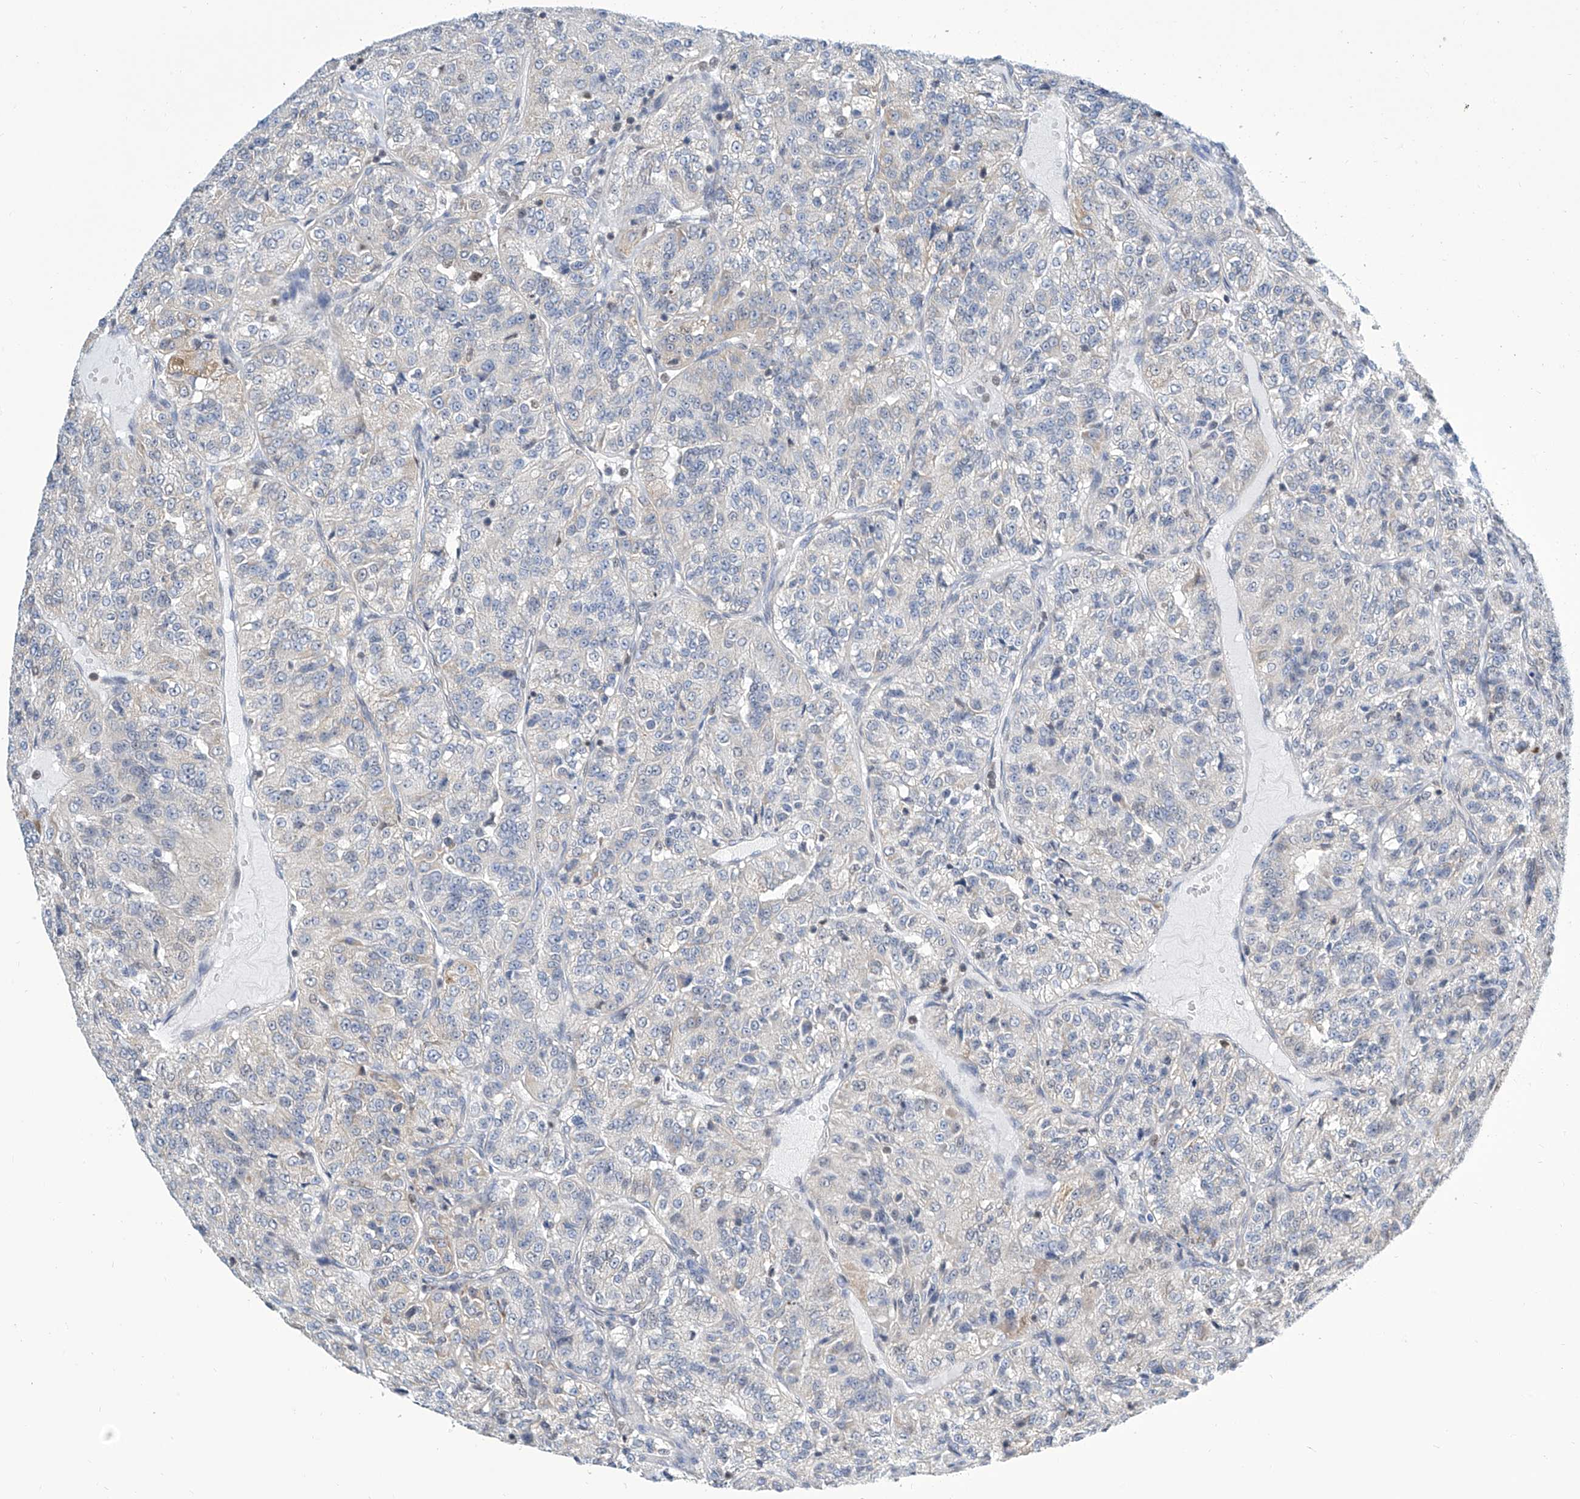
{"staining": {"intensity": "negative", "quantity": "none", "location": "none"}, "tissue": "renal cancer", "cell_type": "Tumor cells", "image_type": "cancer", "snomed": [{"axis": "morphology", "description": "Adenocarcinoma, NOS"}, {"axis": "topography", "description": "Kidney"}], "caption": "A histopathology image of human renal cancer (adenocarcinoma) is negative for staining in tumor cells.", "gene": "SREBF2", "patient": {"sex": "female", "age": 63}}